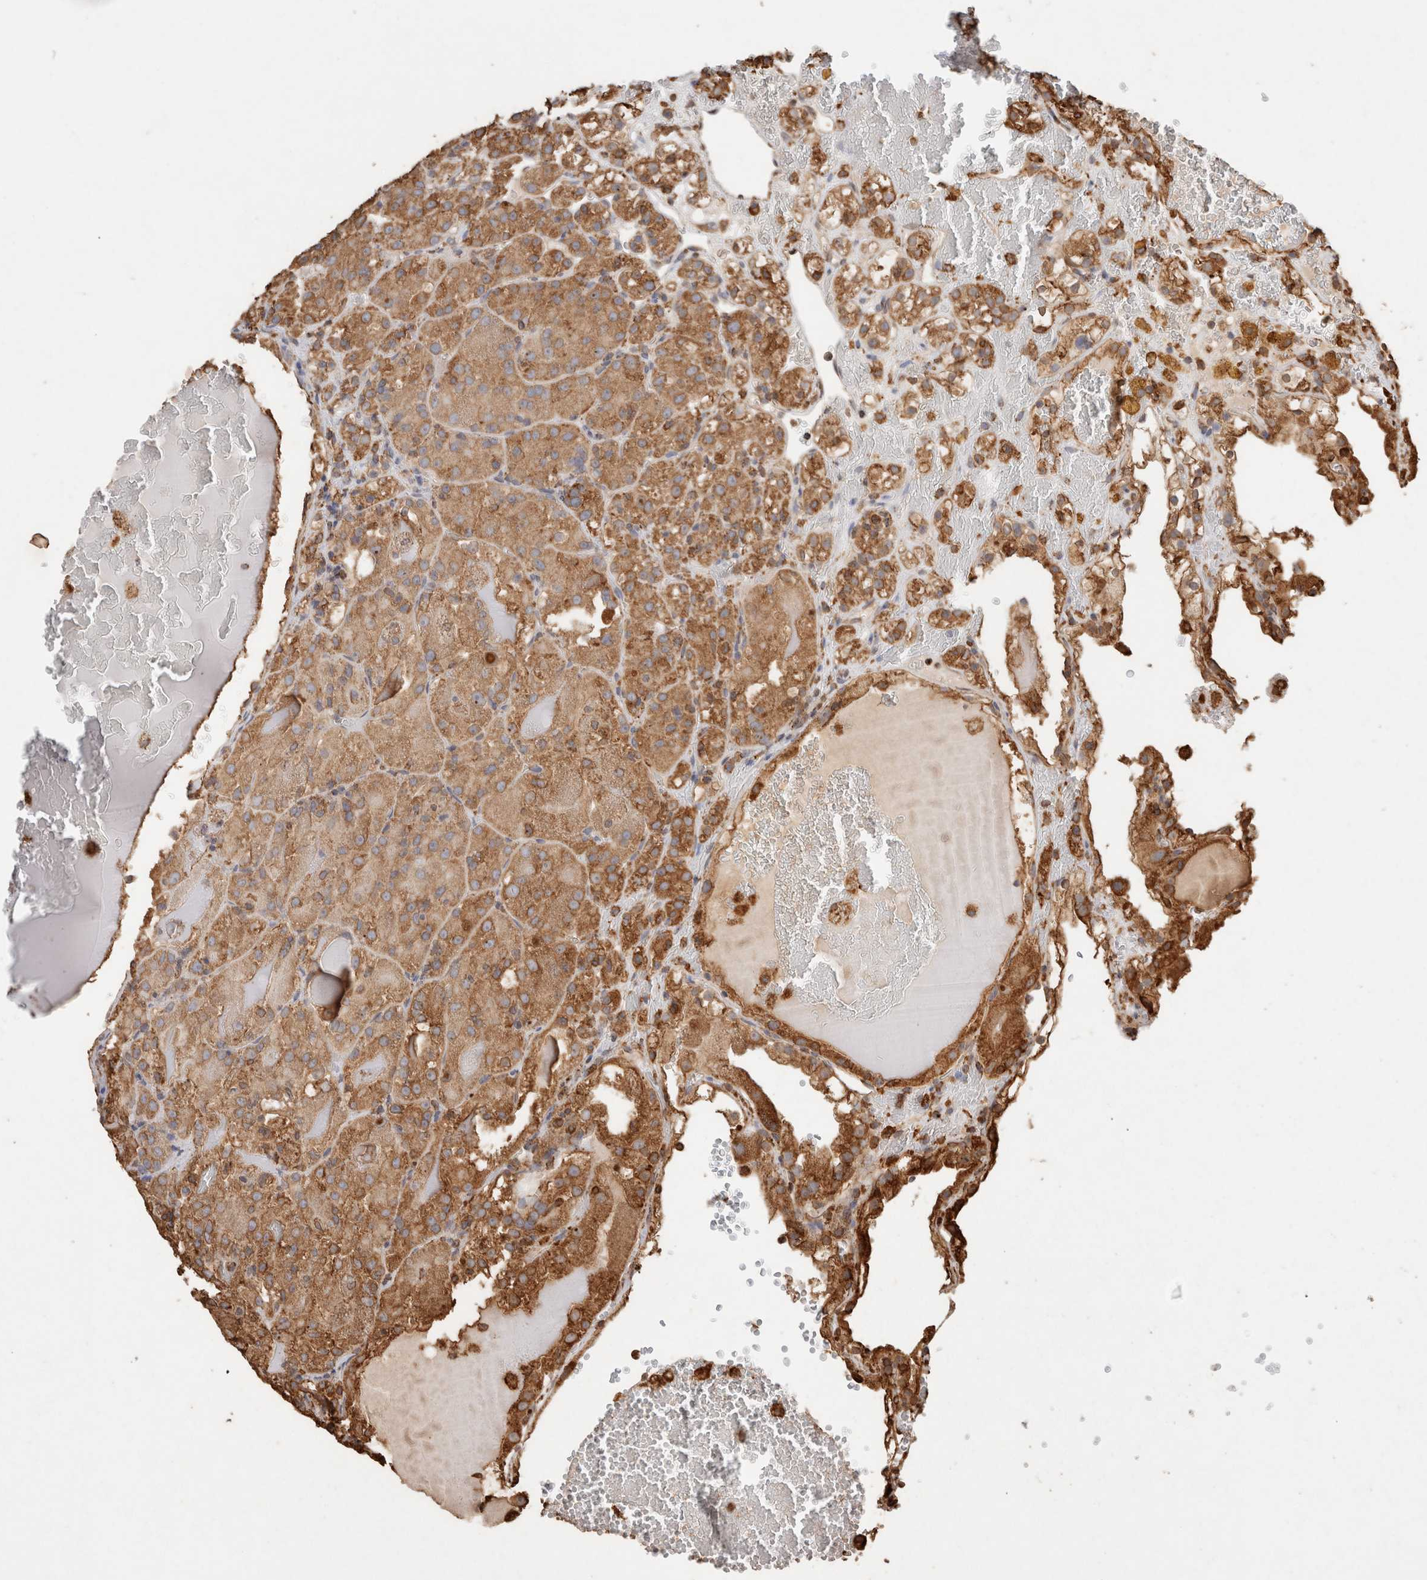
{"staining": {"intensity": "moderate", "quantity": ">75%", "location": "cytoplasmic/membranous"}, "tissue": "renal cancer", "cell_type": "Tumor cells", "image_type": "cancer", "snomed": [{"axis": "morphology", "description": "Normal tissue, NOS"}, {"axis": "morphology", "description": "Adenocarcinoma, NOS"}, {"axis": "topography", "description": "Kidney"}], "caption": "Renal adenocarcinoma tissue exhibits moderate cytoplasmic/membranous positivity in about >75% of tumor cells, visualized by immunohistochemistry.", "gene": "ERAP1", "patient": {"sex": "male", "age": 61}}